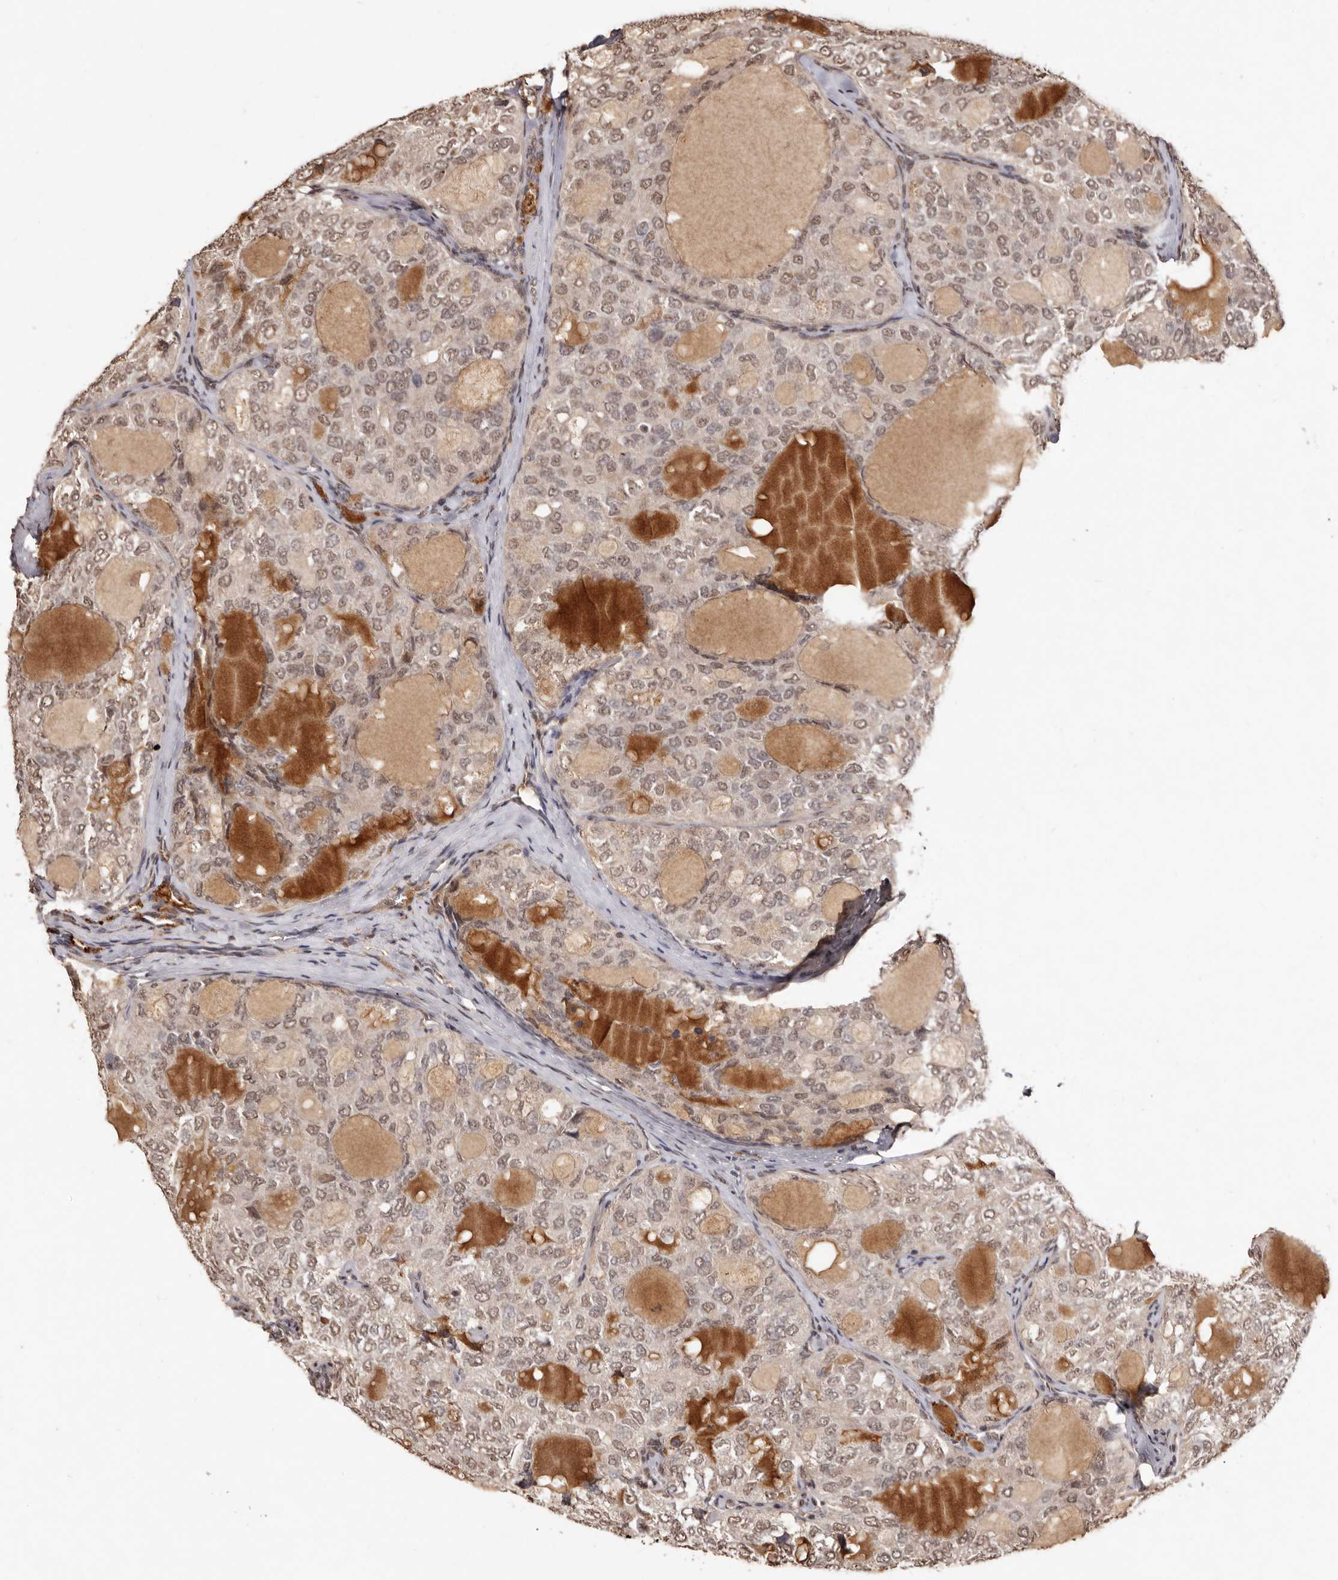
{"staining": {"intensity": "weak", "quantity": ">75%", "location": "nuclear"}, "tissue": "thyroid cancer", "cell_type": "Tumor cells", "image_type": "cancer", "snomed": [{"axis": "morphology", "description": "Follicular adenoma carcinoma, NOS"}, {"axis": "topography", "description": "Thyroid gland"}], "caption": "A brown stain highlights weak nuclear expression of a protein in human thyroid cancer tumor cells.", "gene": "NOTCH1", "patient": {"sex": "male", "age": 75}}